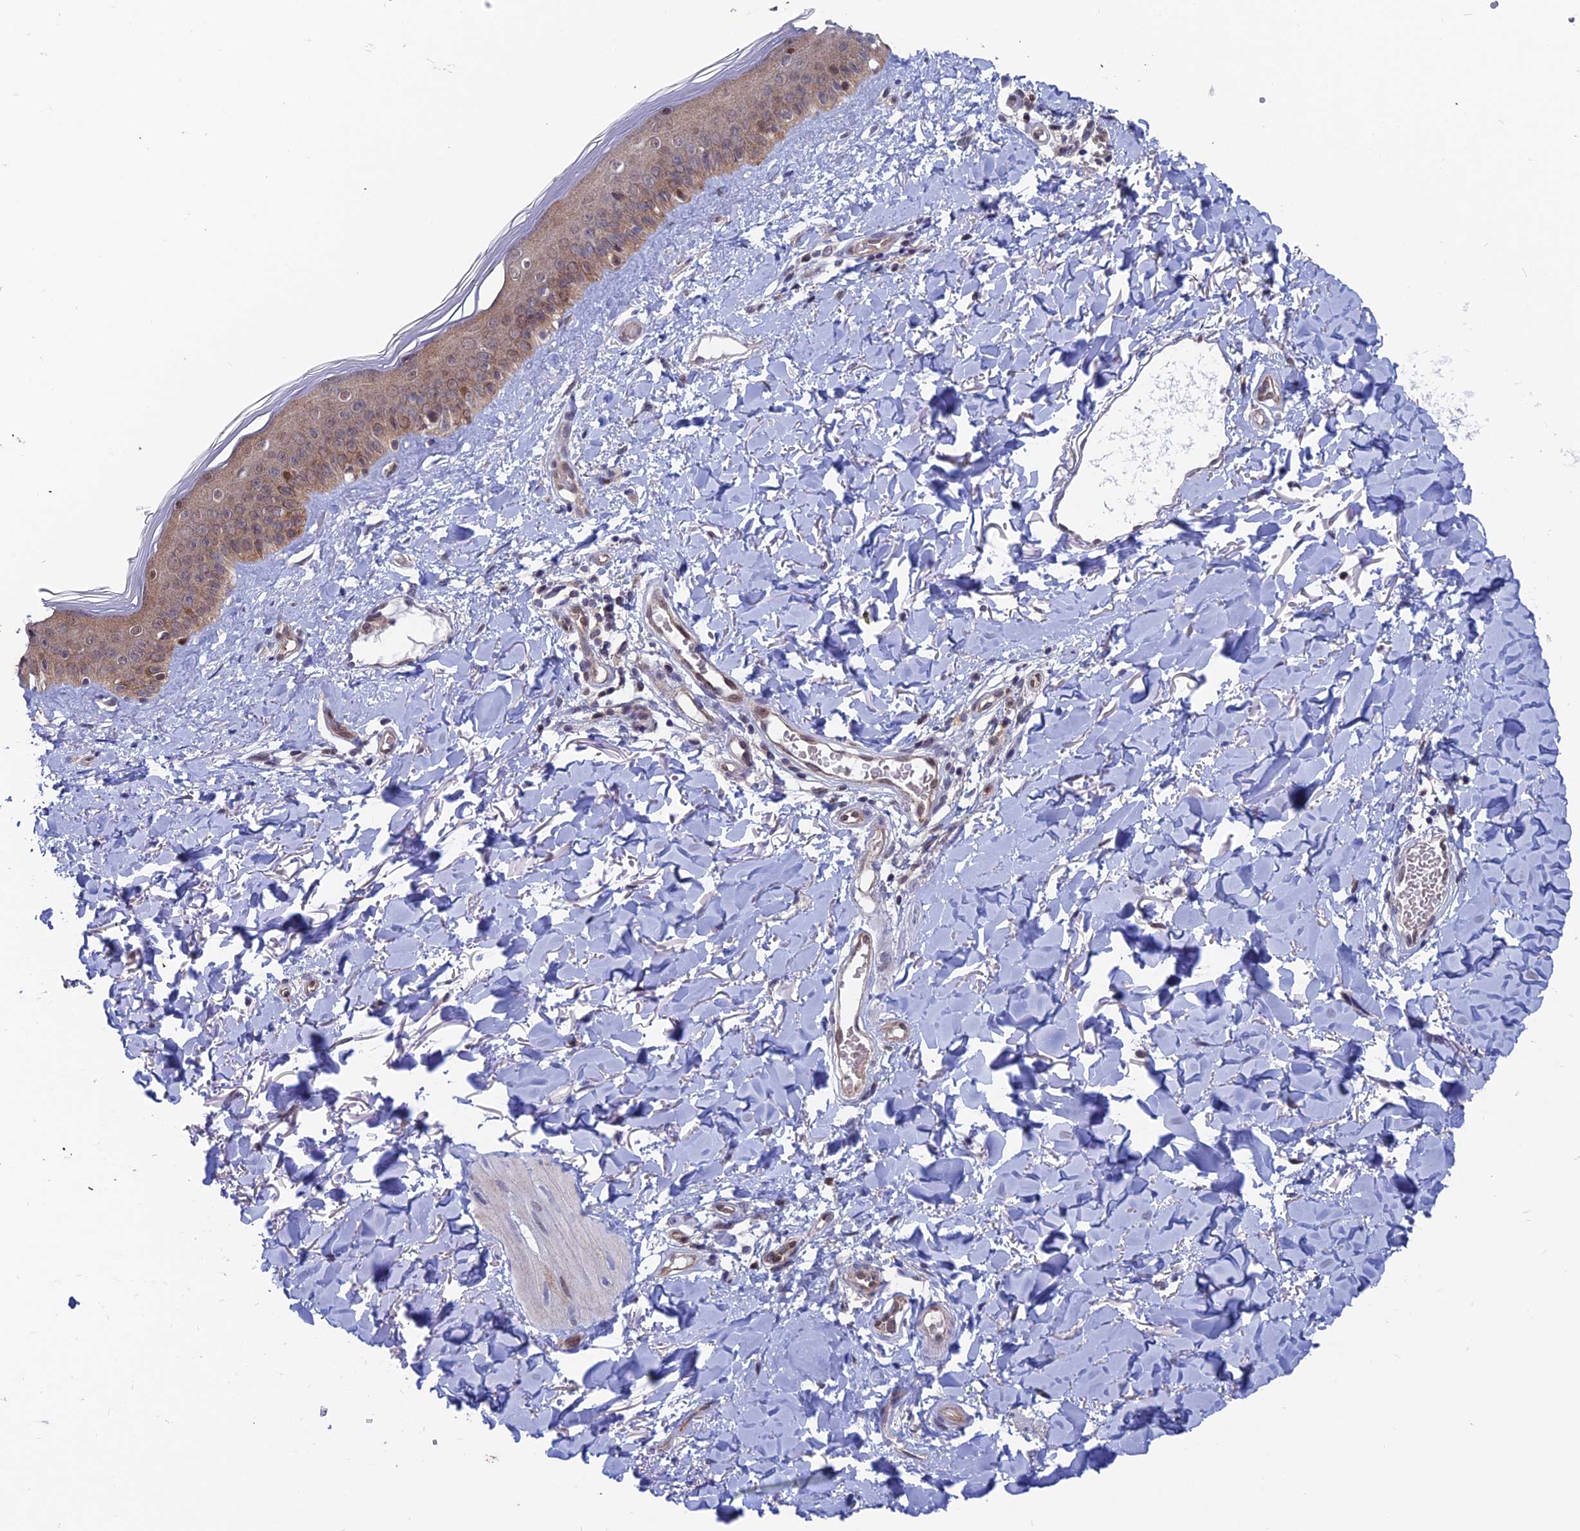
{"staining": {"intensity": "weak", "quantity": ">75%", "location": "cytoplasmic/membranous,nuclear"}, "tissue": "skin", "cell_type": "Fibroblasts", "image_type": "normal", "snomed": [{"axis": "morphology", "description": "Normal tissue, NOS"}, {"axis": "topography", "description": "Skin"}], "caption": "Immunohistochemistry (IHC) (DAB) staining of normal human skin exhibits weak cytoplasmic/membranous,nuclear protein positivity in approximately >75% of fibroblasts.", "gene": "IGBP1", "patient": {"sex": "female", "age": 58}}